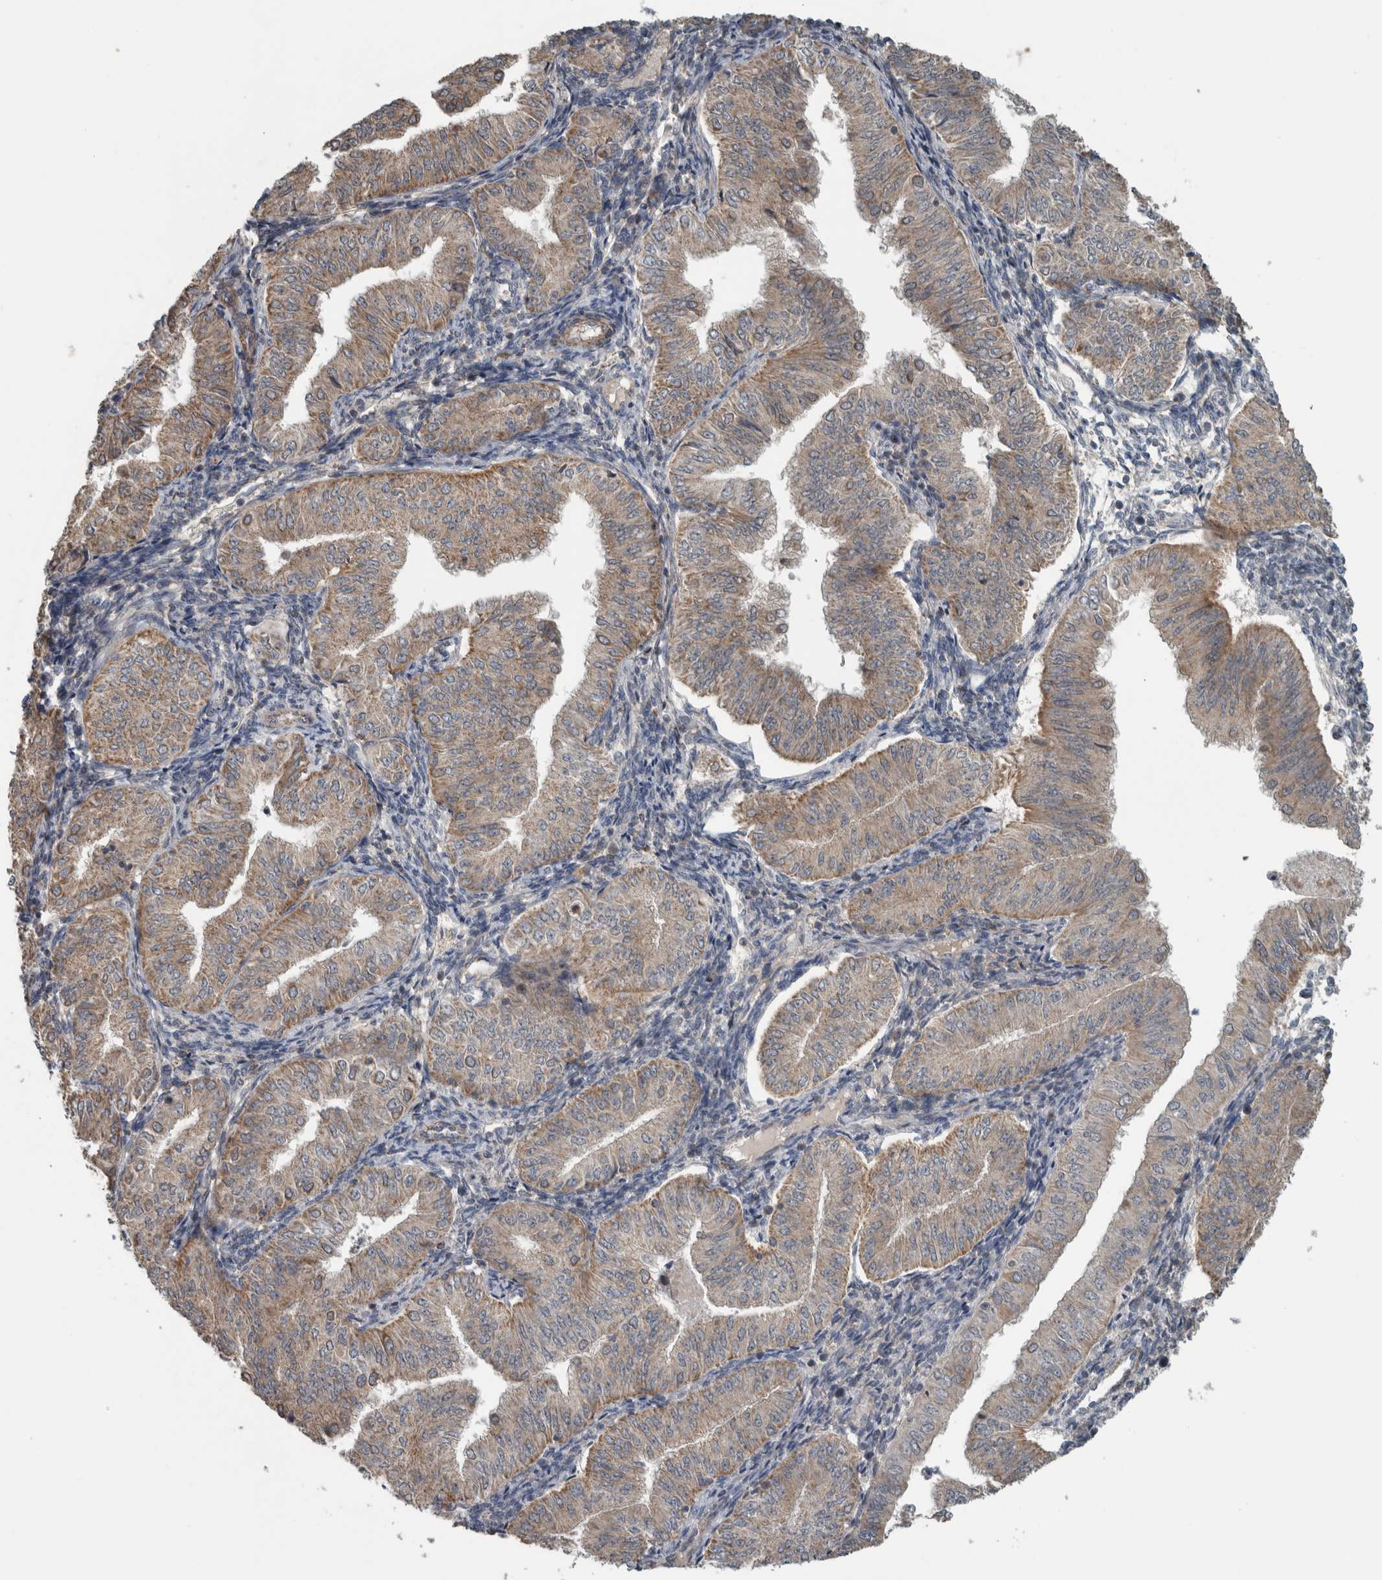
{"staining": {"intensity": "moderate", "quantity": "25%-75%", "location": "cytoplasmic/membranous"}, "tissue": "endometrial cancer", "cell_type": "Tumor cells", "image_type": "cancer", "snomed": [{"axis": "morphology", "description": "Normal tissue, NOS"}, {"axis": "morphology", "description": "Adenocarcinoma, NOS"}, {"axis": "topography", "description": "Endometrium"}], "caption": "Brown immunohistochemical staining in human endometrial cancer displays moderate cytoplasmic/membranous staining in about 25%-75% of tumor cells. Nuclei are stained in blue.", "gene": "ARMC1", "patient": {"sex": "female", "age": 53}}